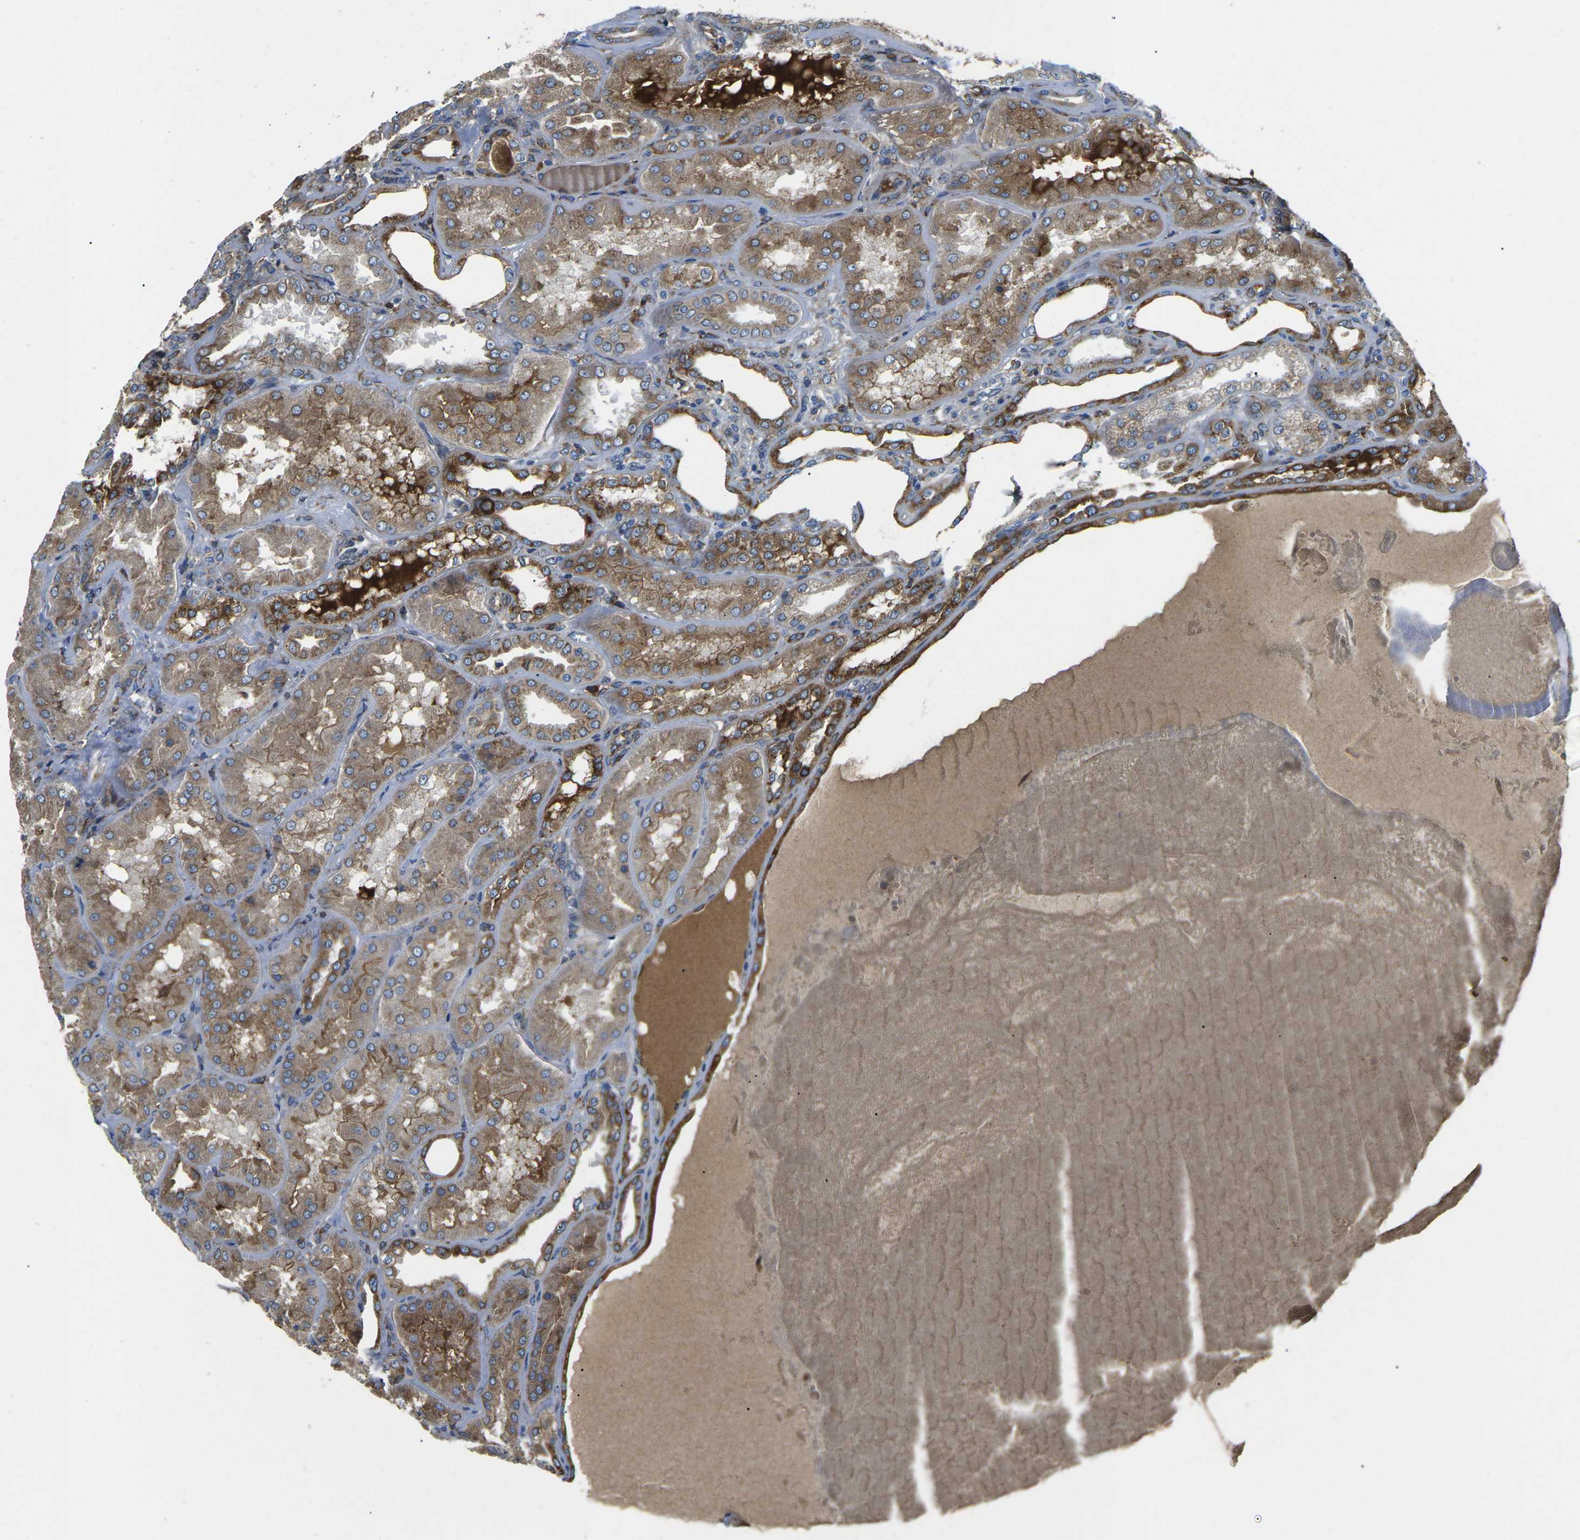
{"staining": {"intensity": "moderate", "quantity": ">75%", "location": "cytoplasmic/membranous"}, "tissue": "kidney", "cell_type": "Cells in glomeruli", "image_type": "normal", "snomed": [{"axis": "morphology", "description": "Normal tissue, NOS"}, {"axis": "topography", "description": "Kidney"}], "caption": "Immunohistochemical staining of unremarkable kidney reveals moderate cytoplasmic/membranous protein positivity in approximately >75% of cells in glomeruli. (Brightfield microscopy of DAB IHC at high magnification).", "gene": "PDZD8", "patient": {"sex": "female", "age": 56}}